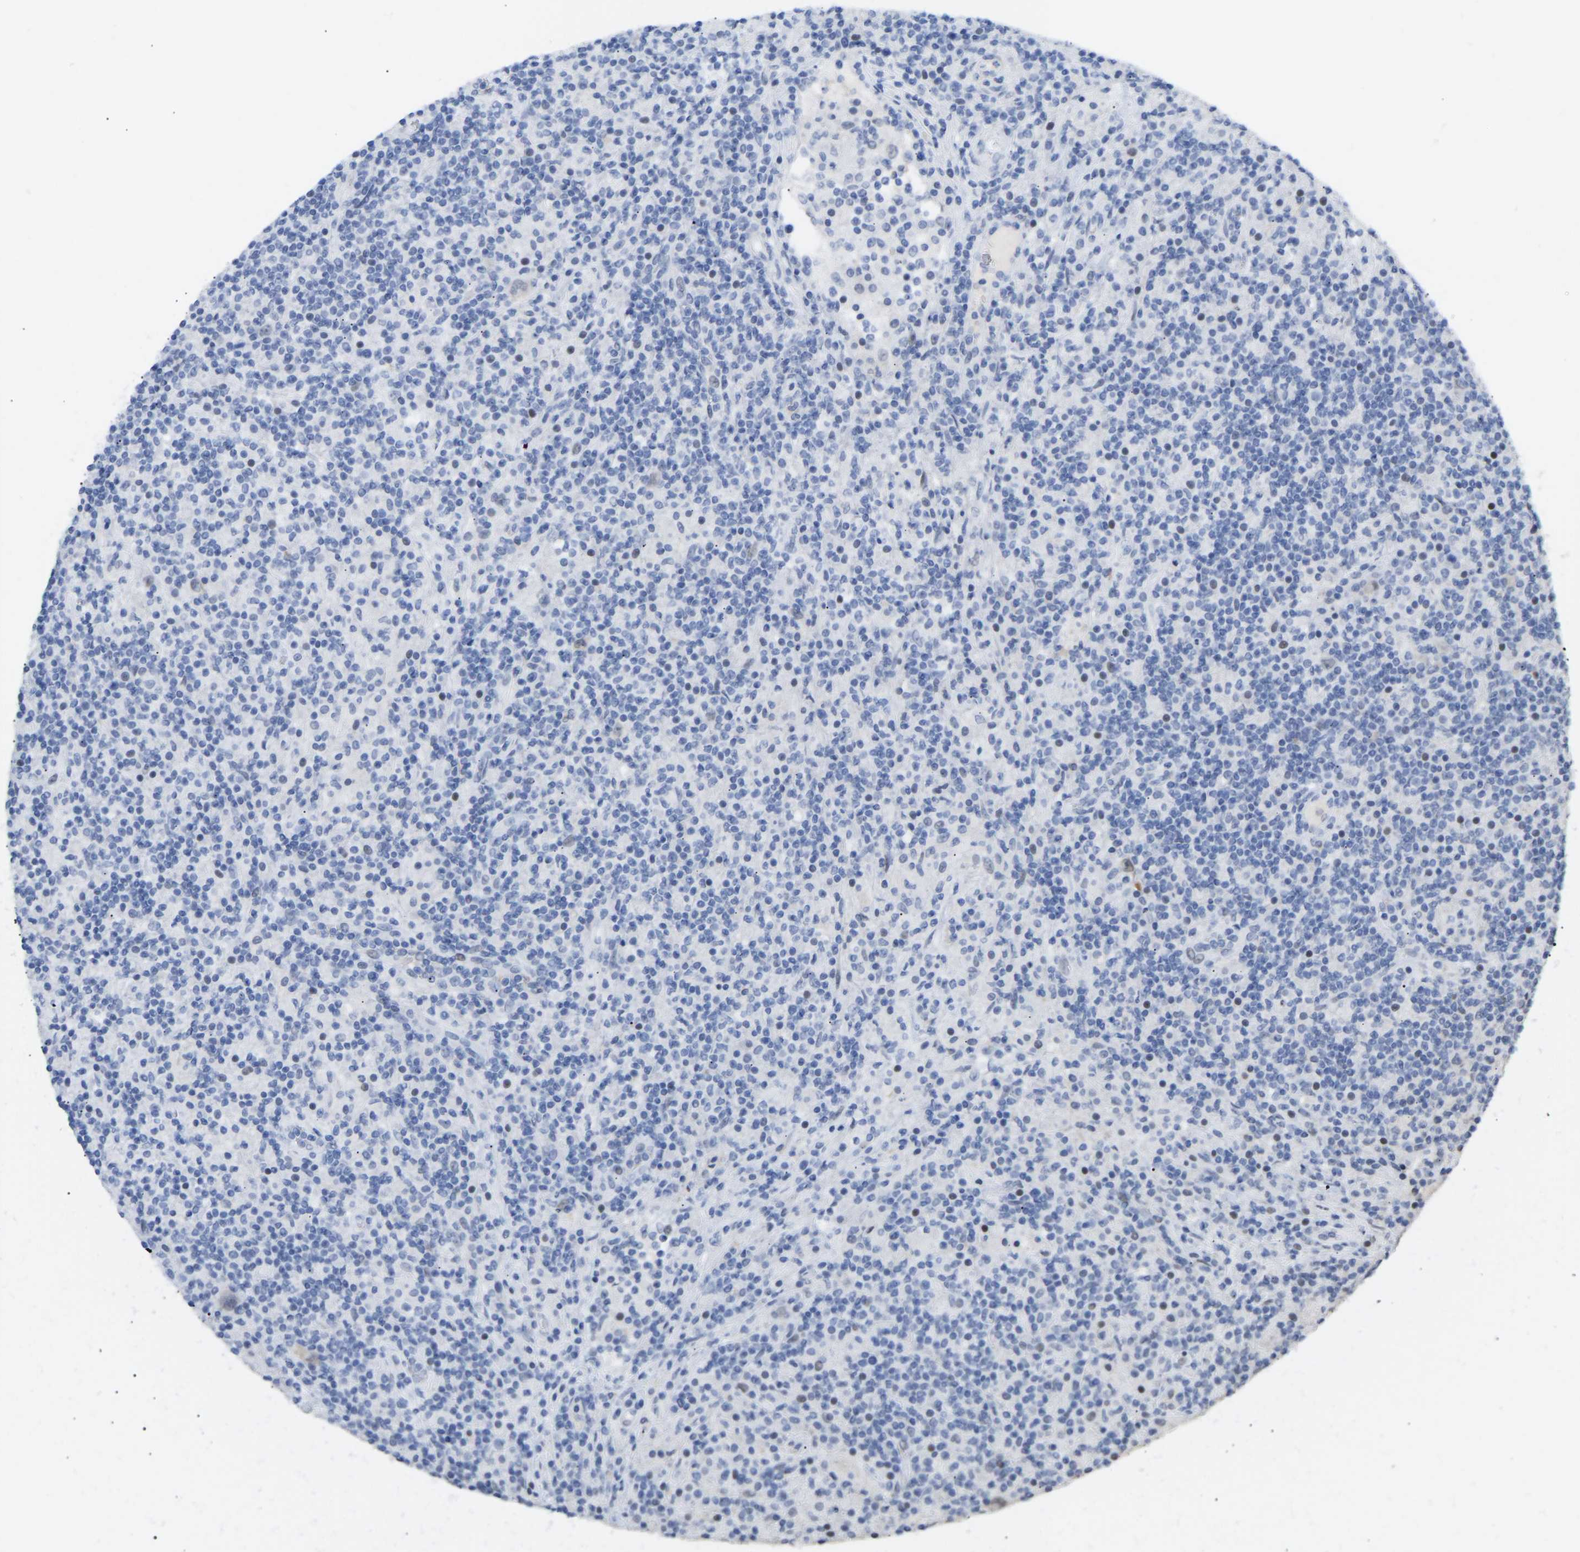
{"staining": {"intensity": "negative", "quantity": "none", "location": "none"}, "tissue": "lymphoma", "cell_type": "Tumor cells", "image_type": "cancer", "snomed": [{"axis": "morphology", "description": "Hodgkin's disease, NOS"}, {"axis": "topography", "description": "Lymph node"}], "caption": "IHC of human Hodgkin's disease displays no positivity in tumor cells. (DAB (3,3'-diaminobenzidine) immunohistochemistry (IHC), high magnification).", "gene": "AMPH", "patient": {"sex": "male", "age": 70}}